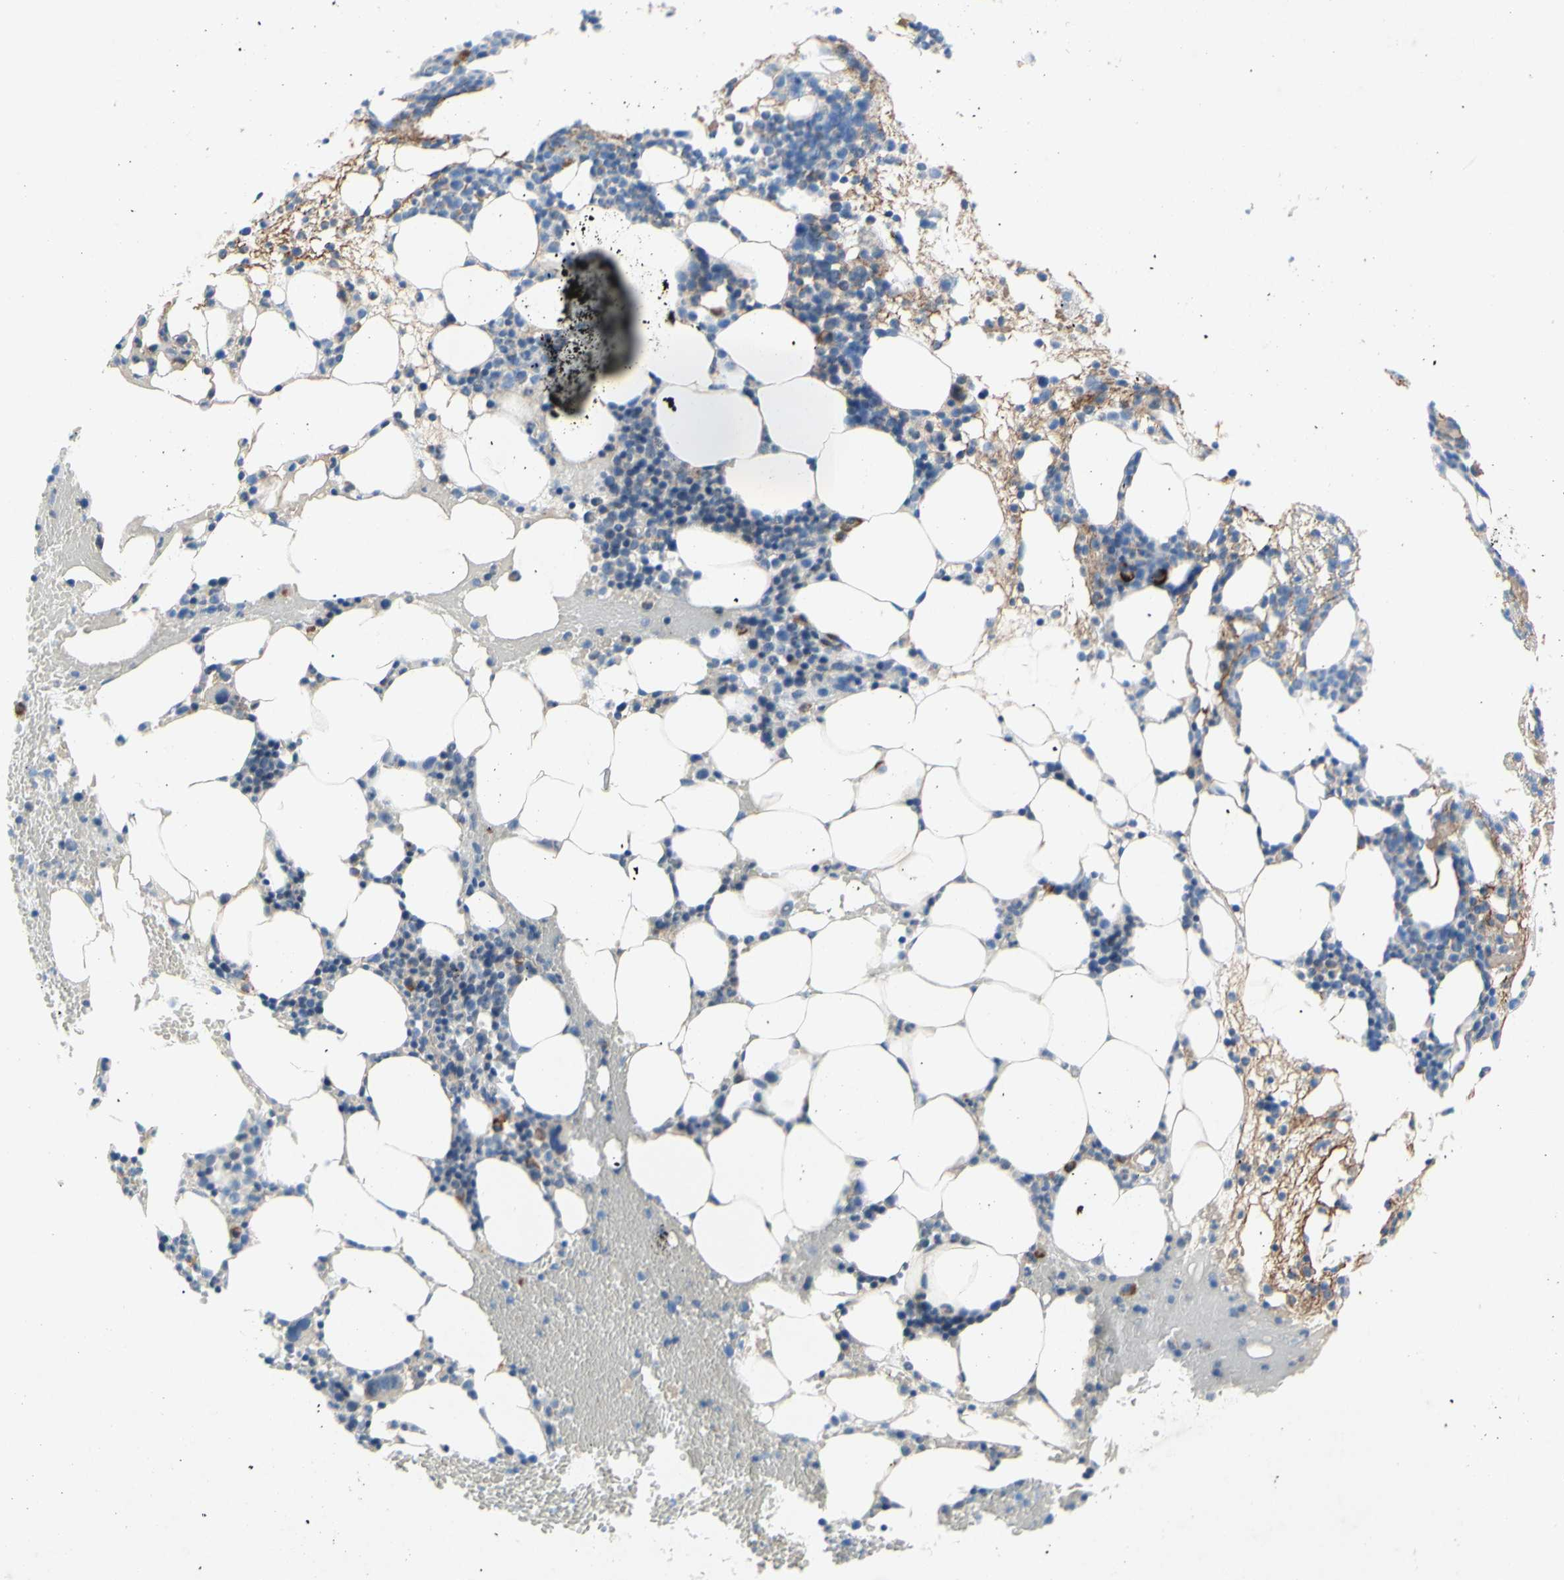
{"staining": {"intensity": "negative", "quantity": "none", "location": "none"}, "tissue": "bone marrow", "cell_type": "Hematopoietic cells", "image_type": "normal", "snomed": [{"axis": "morphology", "description": "Normal tissue, NOS"}, {"axis": "morphology", "description": "Inflammation, NOS"}, {"axis": "topography", "description": "Bone marrow"}], "caption": "Hematopoietic cells show no significant positivity in unremarkable bone marrow. (DAB (3,3'-diaminobenzidine) immunohistochemistry with hematoxylin counter stain).", "gene": "TMIGD2", "patient": {"sex": "female", "age": 79}}